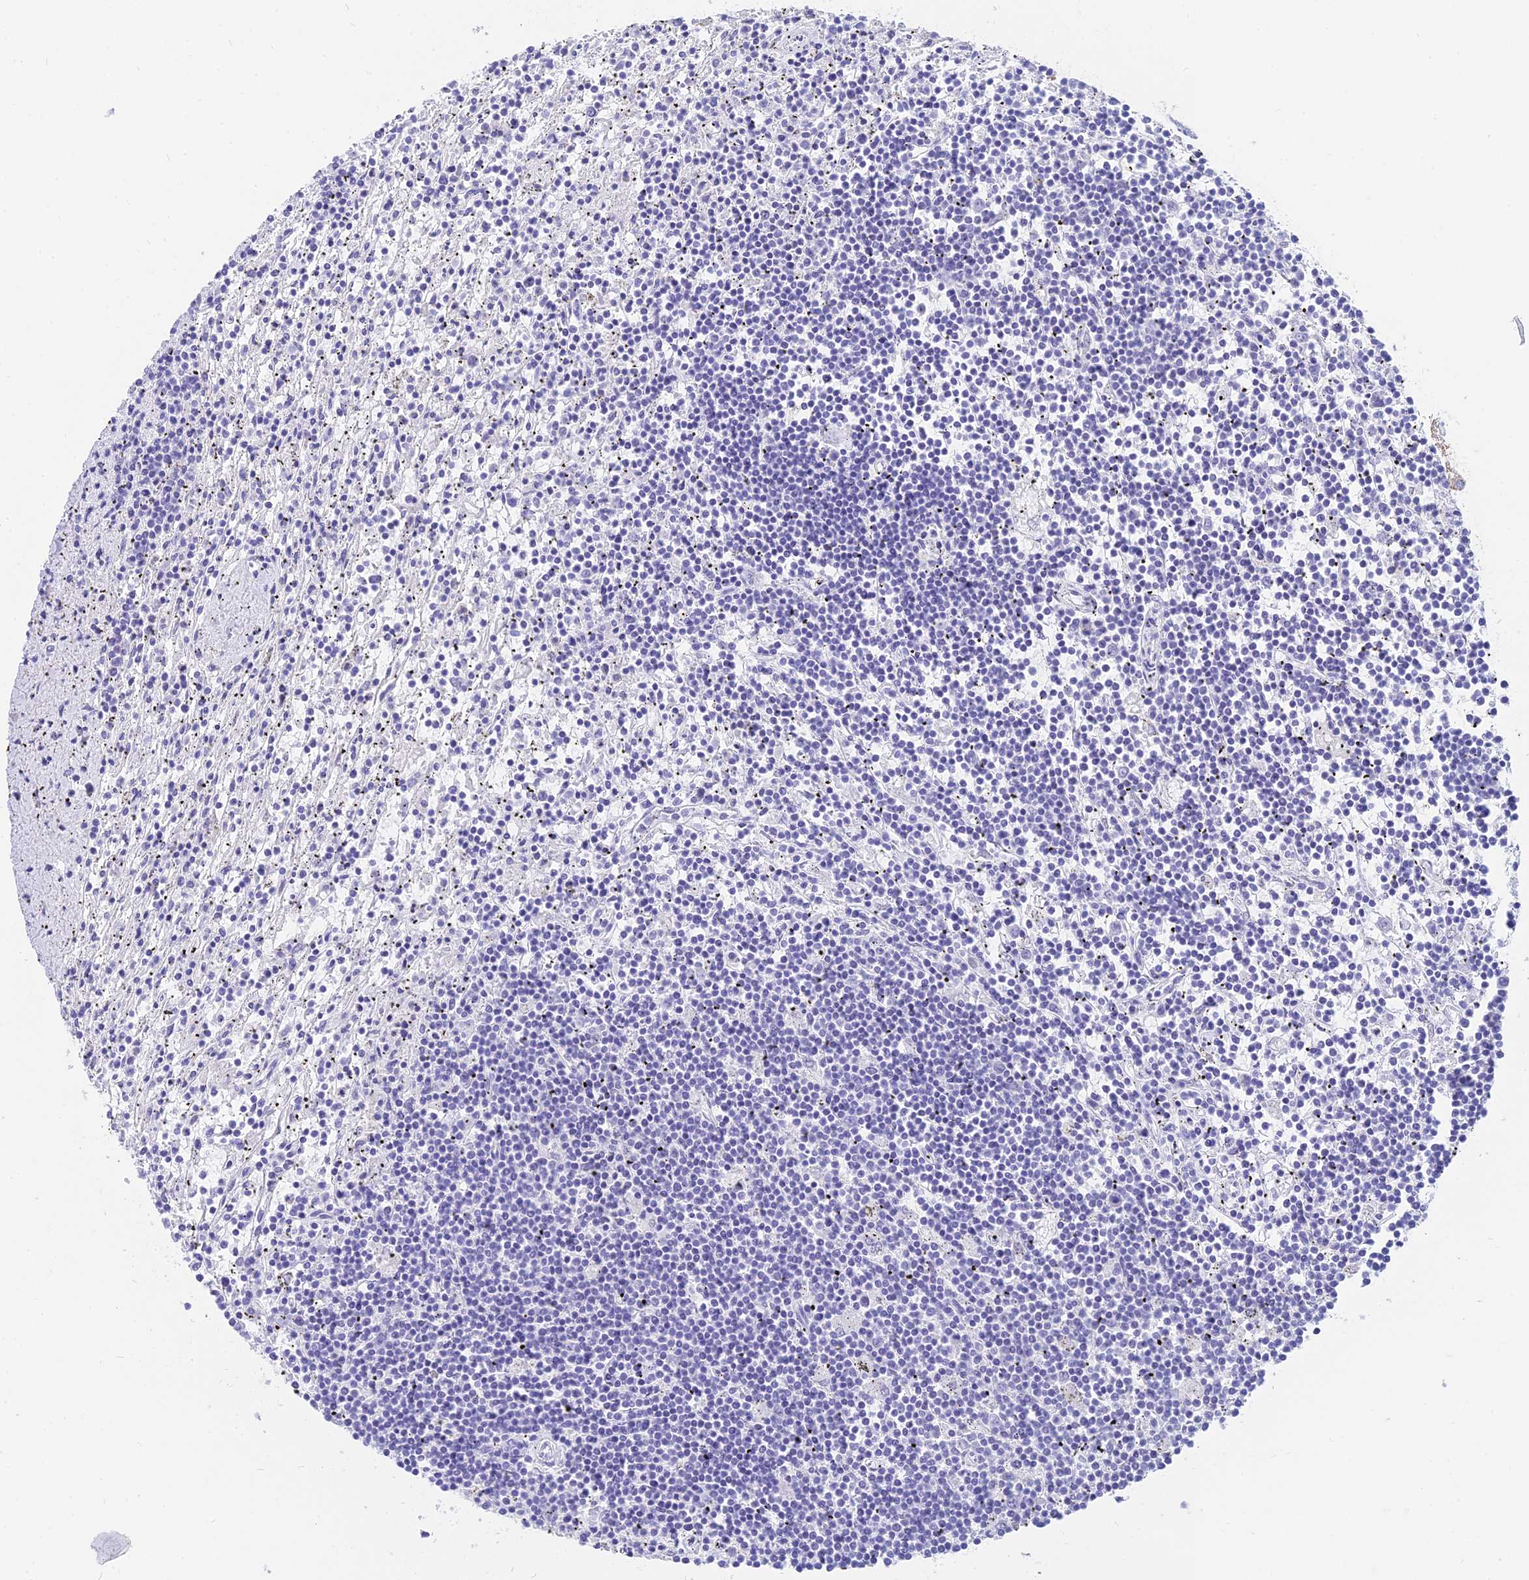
{"staining": {"intensity": "negative", "quantity": "none", "location": "none"}, "tissue": "lymphoma", "cell_type": "Tumor cells", "image_type": "cancer", "snomed": [{"axis": "morphology", "description": "Malignant lymphoma, non-Hodgkin's type, Low grade"}, {"axis": "topography", "description": "Spleen"}], "caption": "Immunohistochemical staining of human low-grade malignant lymphoma, non-Hodgkin's type exhibits no significant expression in tumor cells.", "gene": "SLC36A2", "patient": {"sex": "male", "age": 76}}